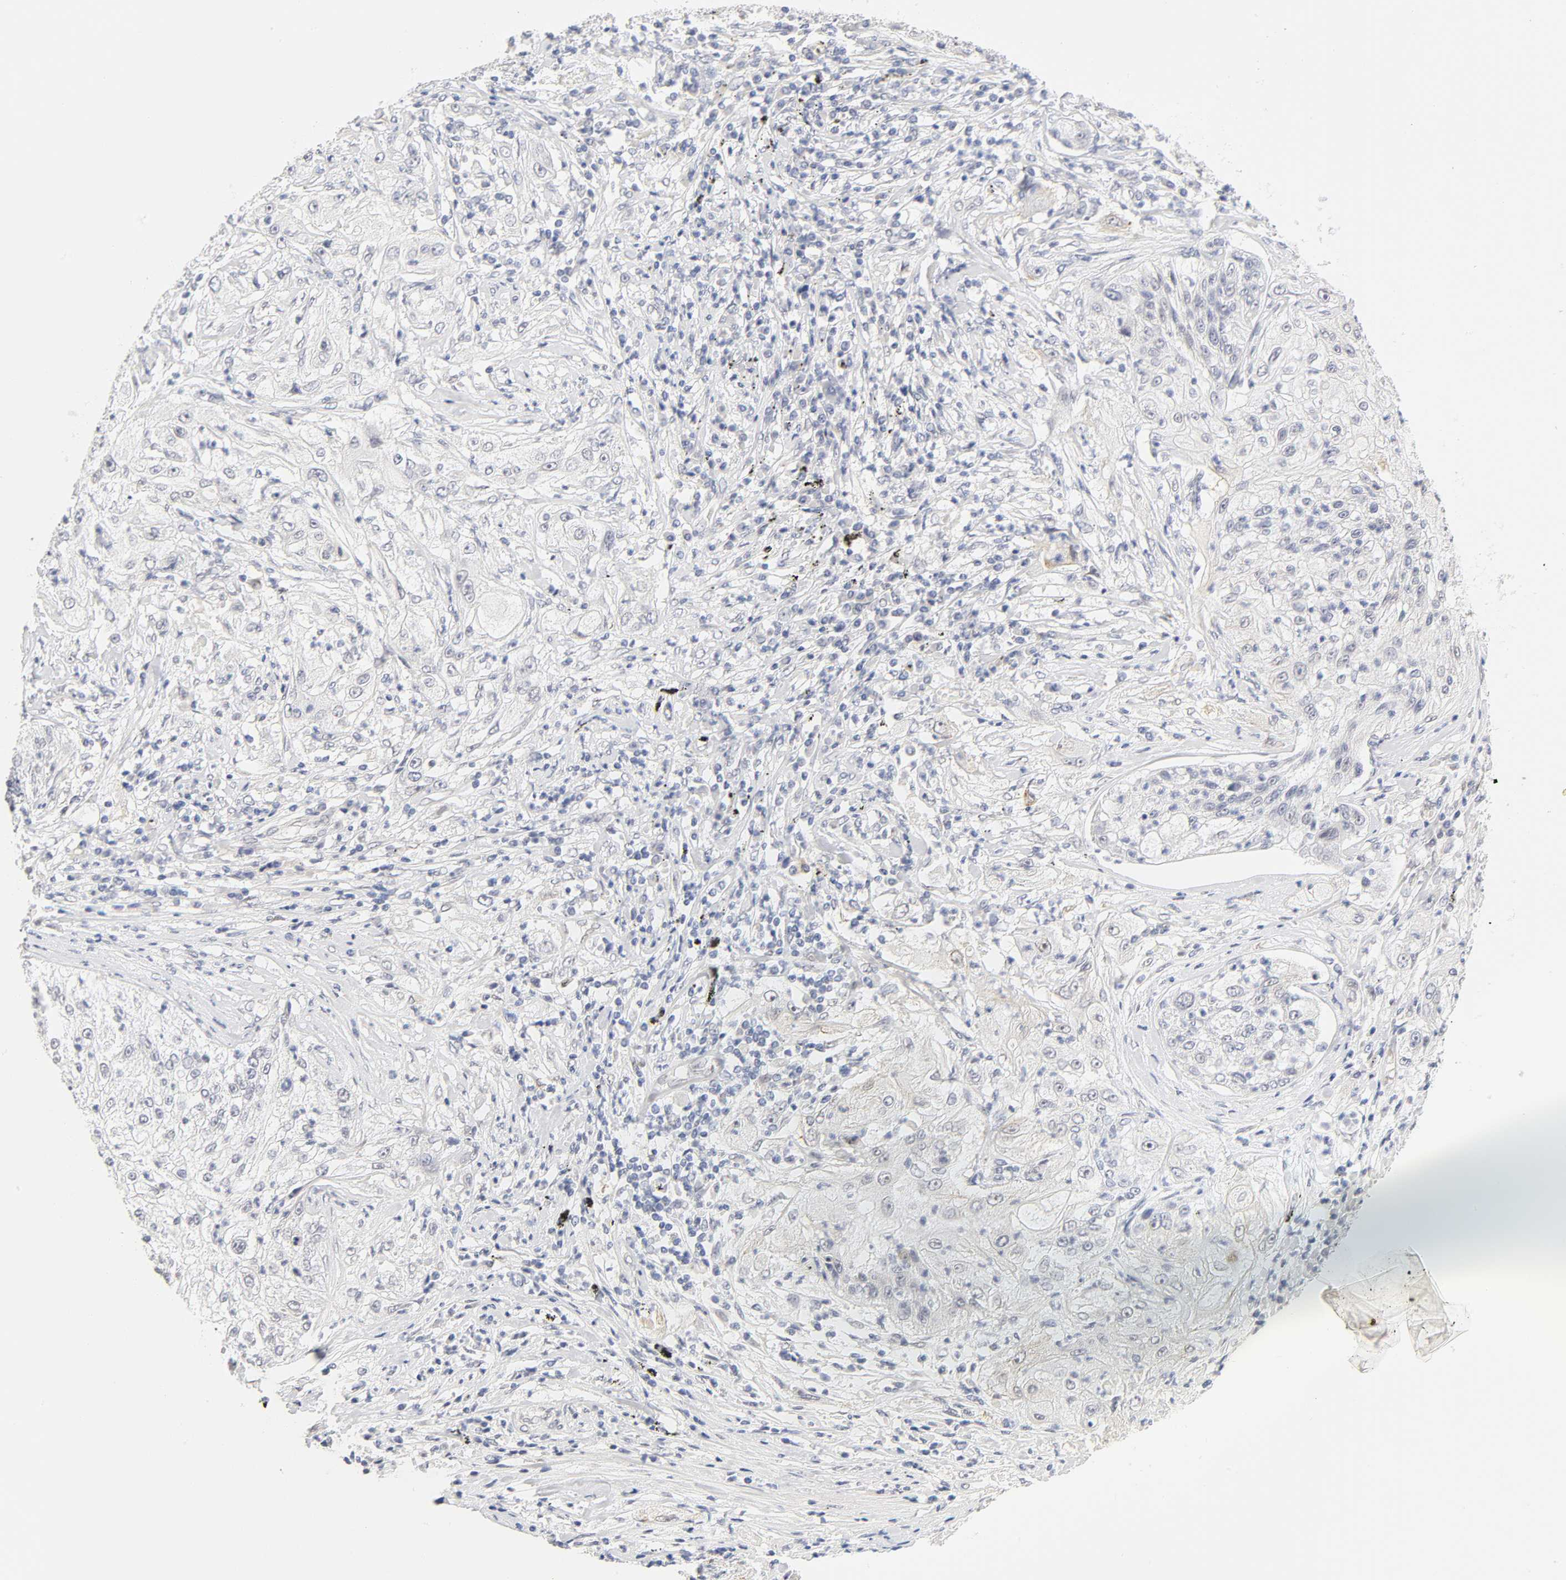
{"staining": {"intensity": "moderate", "quantity": "25%-75%", "location": "nuclear"}, "tissue": "lung cancer", "cell_type": "Tumor cells", "image_type": "cancer", "snomed": [{"axis": "morphology", "description": "Inflammation, NOS"}, {"axis": "morphology", "description": "Squamous cell carcinoma, NOS"}, {"axis": "topography", "description": "Lymph node"}, {"axis": "topography", "description": "Soft tissue"}, {"axis": "topography", "description": "Lung"}], "caption": "Protein expression analysis of human lung squamous cell carcinoma reveals moderate nuclear expression in approximately 25%-75% of tumor cells.", "gene": "MNAT1", "patient": {"sex": "male", "age": 66}}